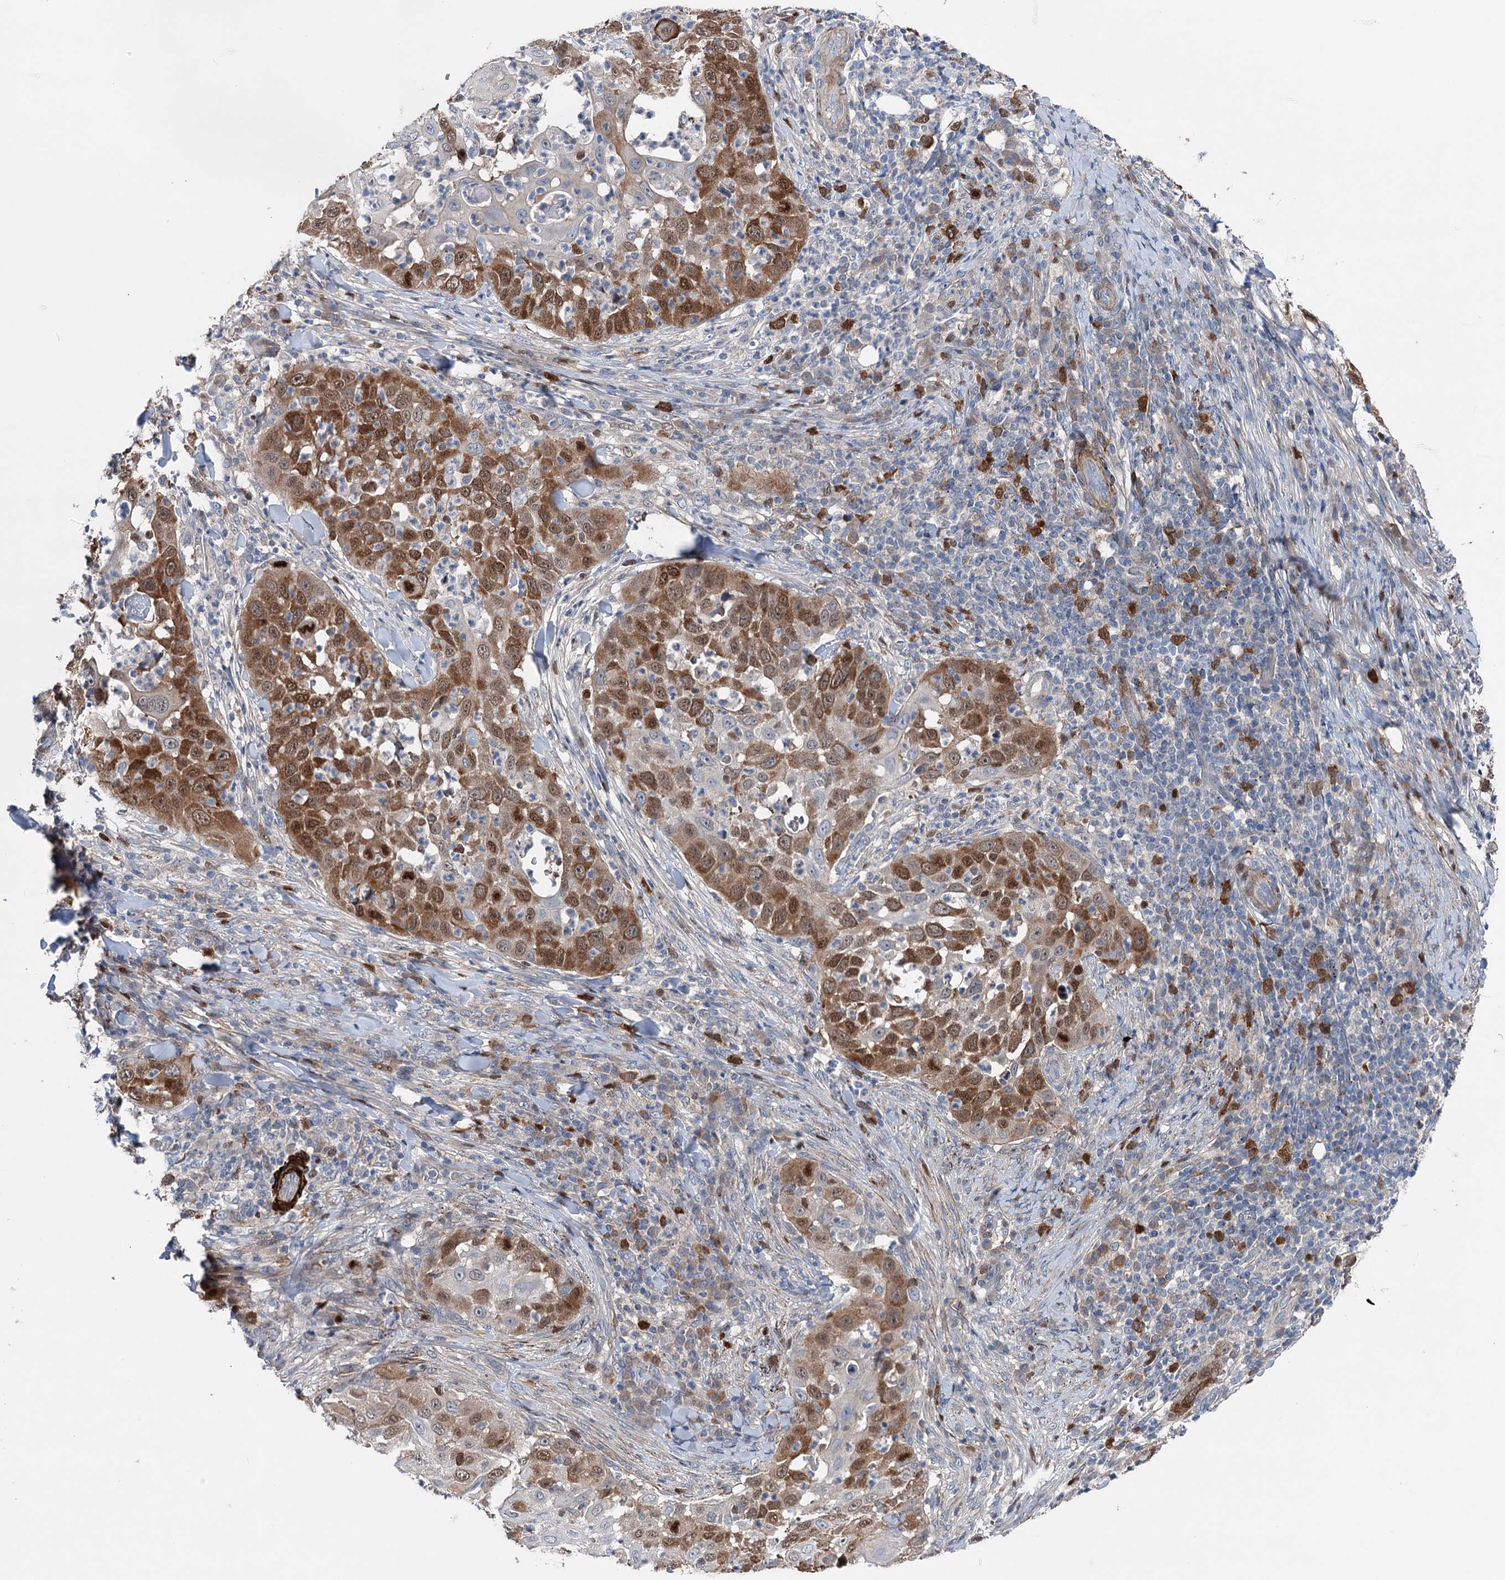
{"staining": {"intensity": "moderate", "quantity": ">75%", "location": "cytoplasmic/membranous,nuclear"}, "tissue": "skin cancer", "cell_type": "Tumor cells", "image_type": "cancer", "snomed": [{"axis": "morphology", "description": "Squamous cell carcinoma, NOS"}, {"axis": "topography", "description": "Skin"}], "caption": "Skin squamous cell carcinoma stained for a protein (brown) demonstrates moderate cytoplasmic/membranous and nuclear positive staining in about >75% of tumor cells.", "gene": "NCAPD2", "patient": {"sex": "female", "age": 44}}